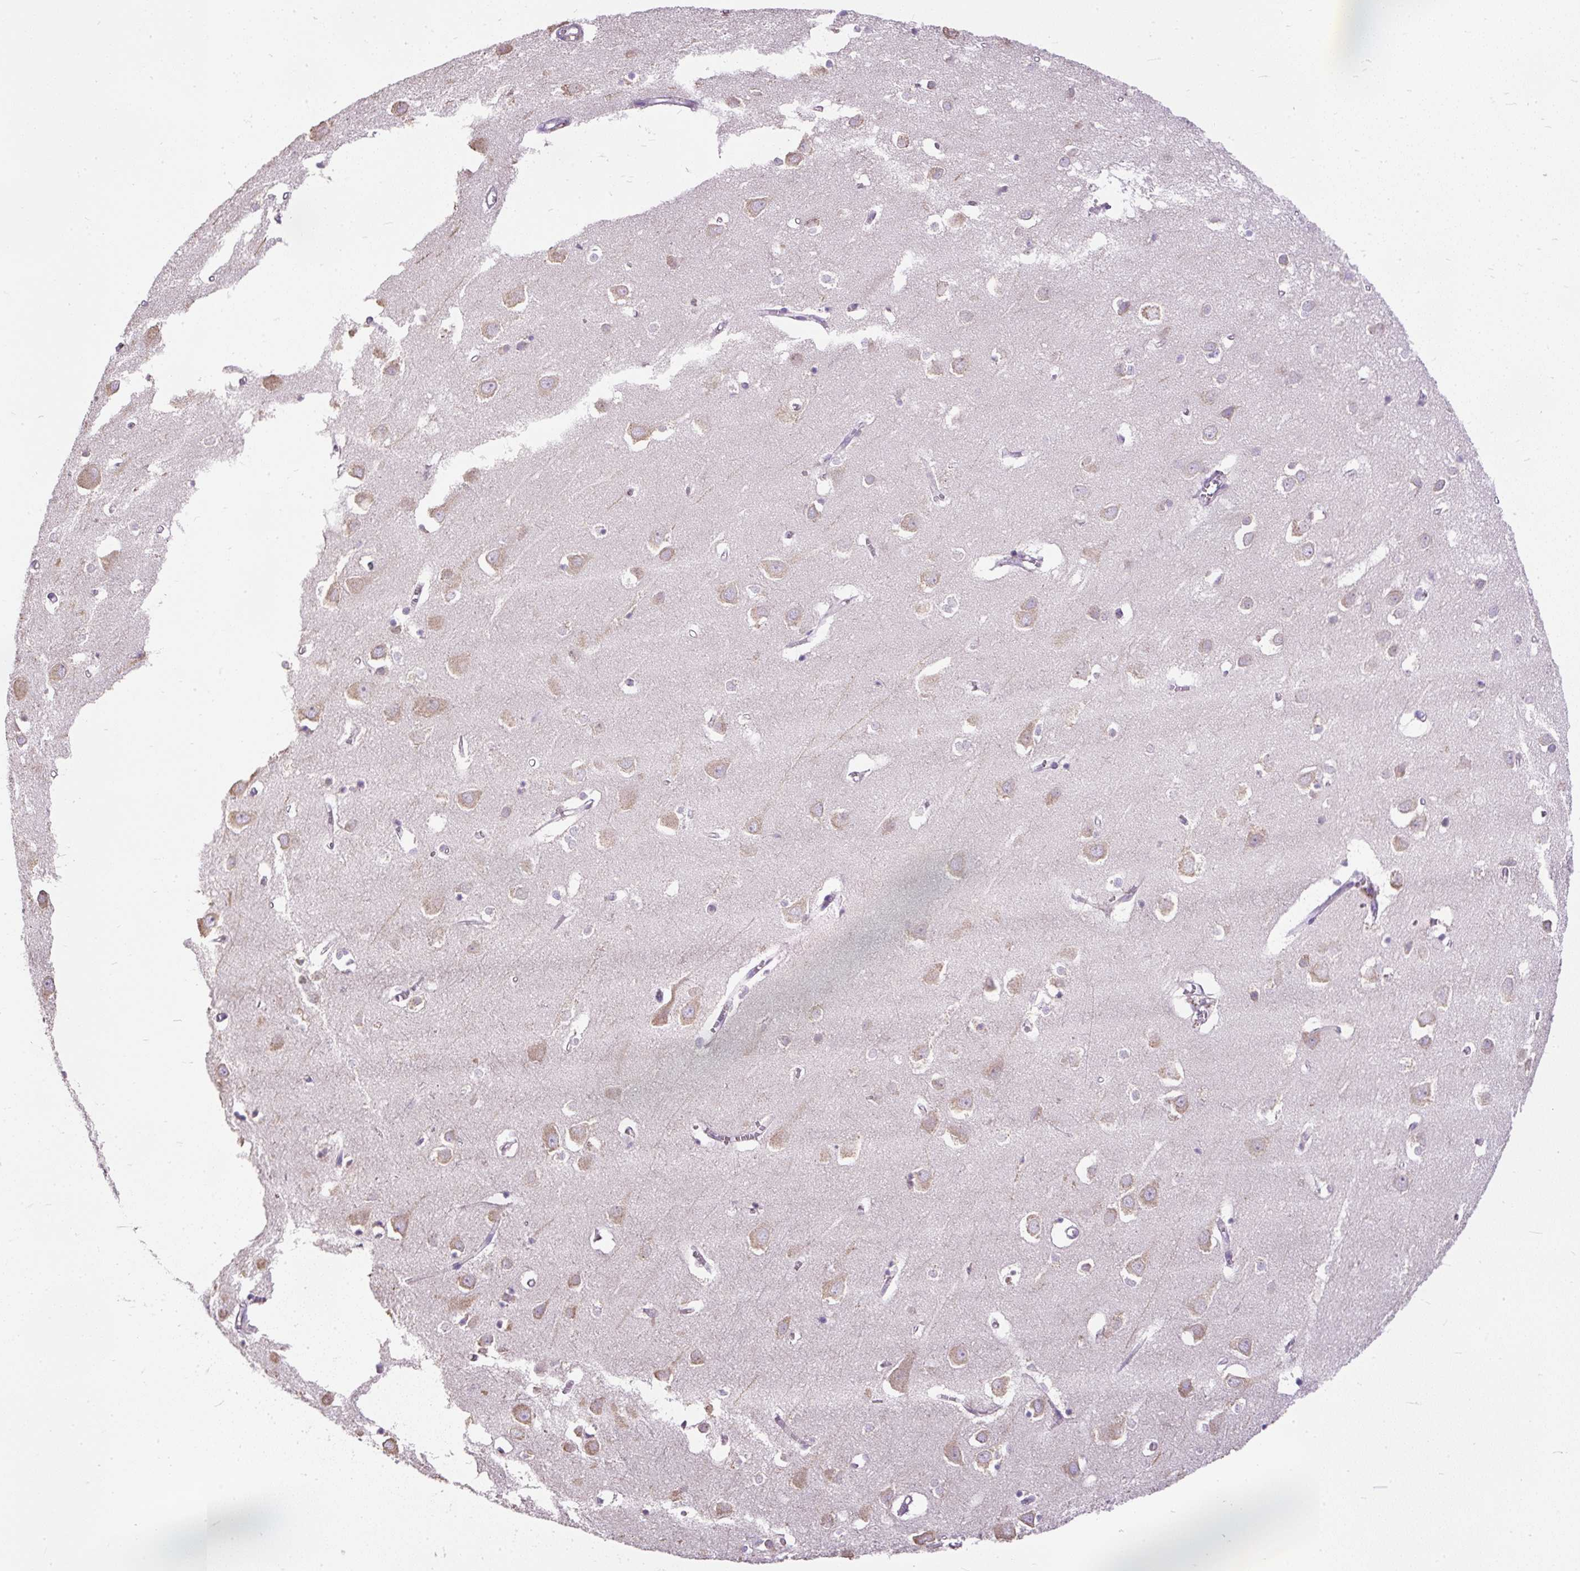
{"staining": {"intensity": "negative", "quantity": "none", "location": "none"}, "tissue": "cerebral cortex", "cell_type": "Endothelial cells", "image_type": "normal", "snomed": [{"axis": "morphology", "description": "Normal tissue, NOS"}, {"axis": "topography", "description": "Cerebral cortex"}], "caption": "Photomicrograph shows no significant protein staining in endothelial cells of benign cerebral cortex.", "gene": "GBX1", "patient": {"sex": "male", "age": 70}}